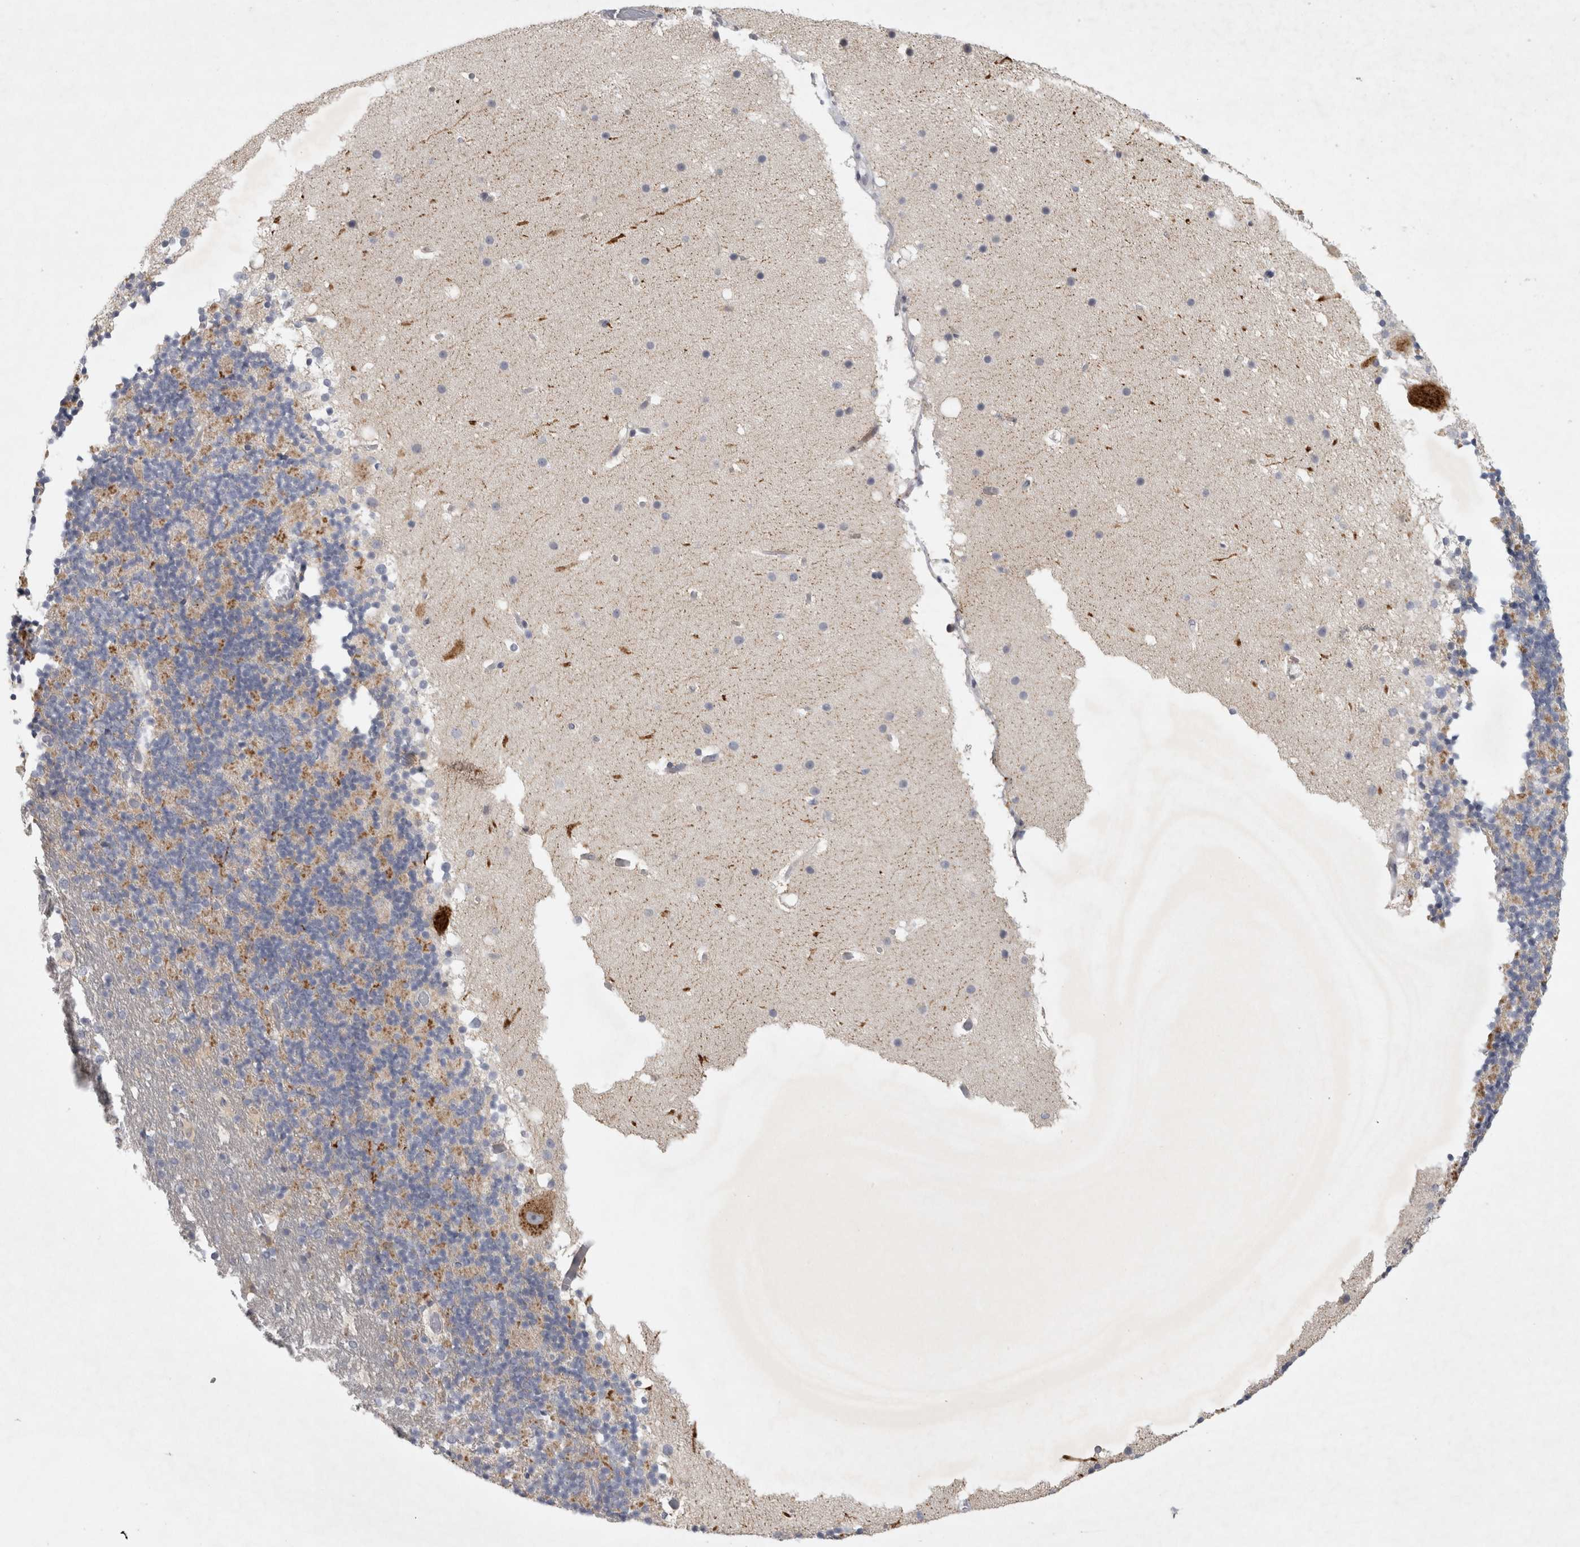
{"staining": {"intensity": "weak", "quantity": "25%-75%", "location": "cytoplasmic/membranous"}, "tissue": "cerebellum", "cell_type": "Cells in granular layer", "image_type": "normal", "snomed": [{"axis": "morphology", "description": "Normal tissue, NOS"}, {"axis": "topography", "description": "Cerebellum"}], "caption": "The micrograph exhibits immunohistochemical staining of unremarkable cerebellum. There is weak cytoplasmic/membranous positivity is identified in approximately 25%-75% of cells in granular layer.", "gene": "PTPRN2", "patient": {"sex": "male", "age": 57}}